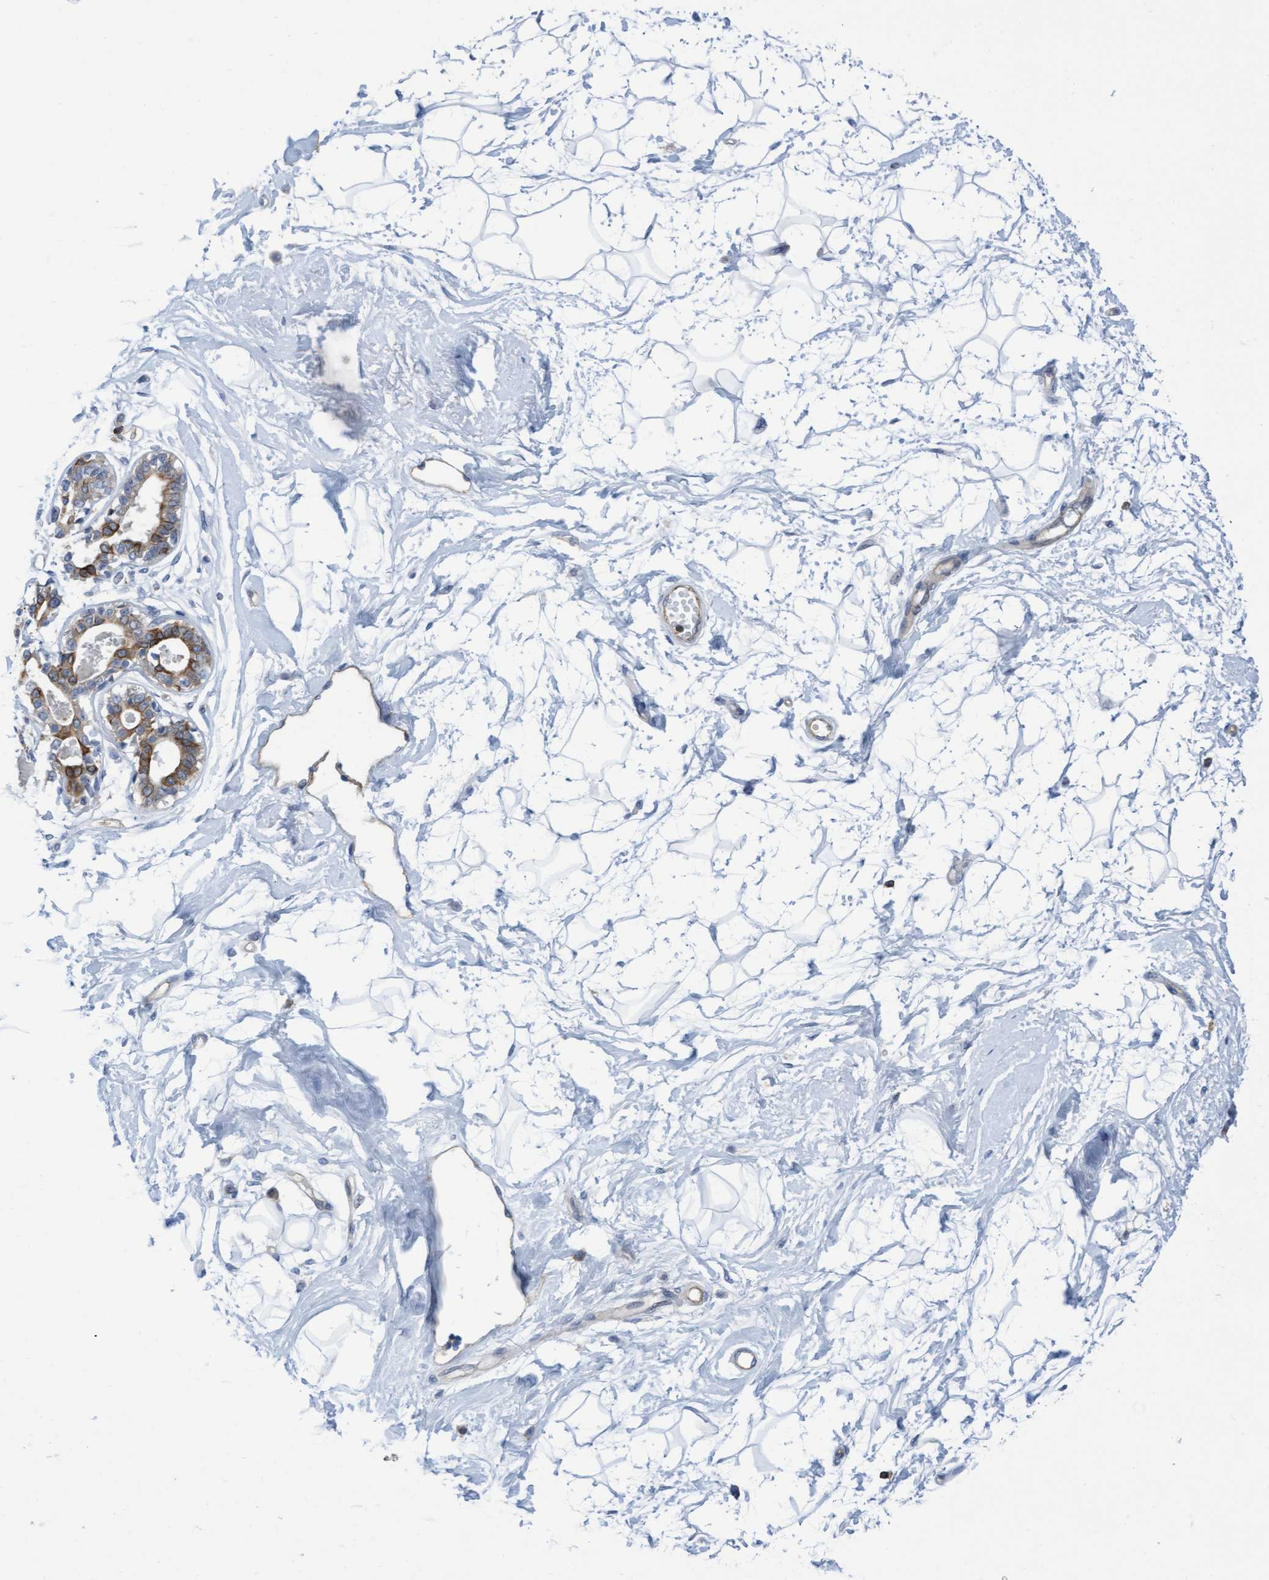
{"staining": {"intensity": "negative", "quantity": "none", "location": "none"}, "tissue": "breast", "cell_type": "Adipocytes", "image_type": "normal", "snomed": [{"axis": "morphology", "description": "Normal tissue, NOS"}, {"axis": "topography", "description": "Breast"}], "caption": "The immunohistochemistry (IHC) photomicrograph has no significant expression in adipocytes of breast.", "gene": "FNBP1", "patient": {"sex": "female", "age": 45}}